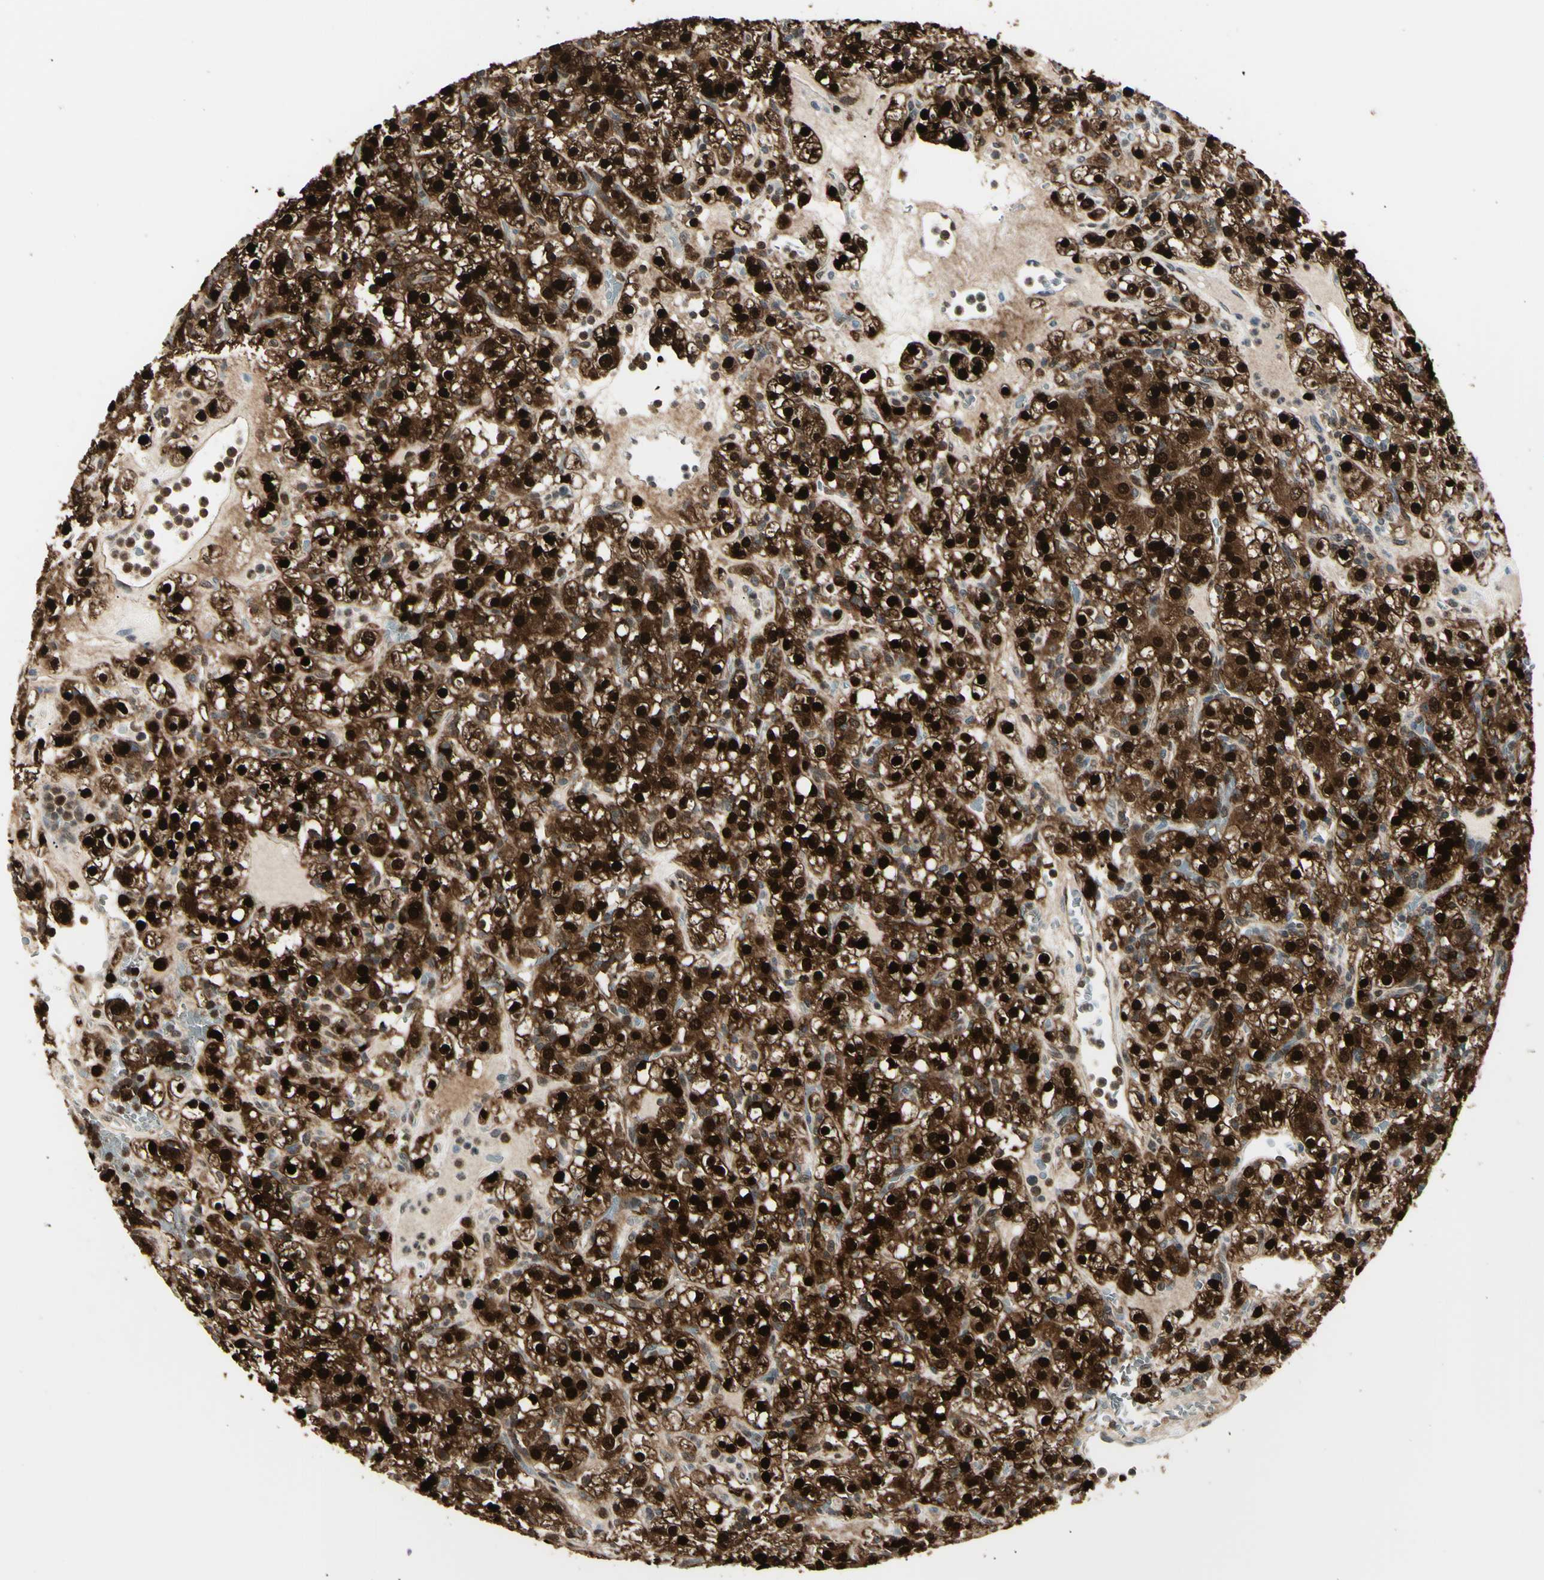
{"staining": {"intensity": "strong", "quantity": ">75%", "location": "cytoplasmic/membranous,nuclear"}, "tissue": "renal cancer", "cell_type": "Tumor cells", "image_type": "cancer", "snomed": [{"axis": "morphology", "description": "Normal tissue, NOS"}, {"axis": "morphology", "description": "Adenocarcinoma, NOS"}, {"axis": "topography", "description": "Kidney"}], "caption": "High-magnification brightfield microscopy of renal adenocarcinoma stained with DAB (brown) and counterstained with hematoxylin (blue). tumor cells exhibit strong cytoplasmic/membranous and nuclear staining is seen in about>75% of cells.", "gene": "PGK1", "patient": {"sex": "female", "age": 72}}